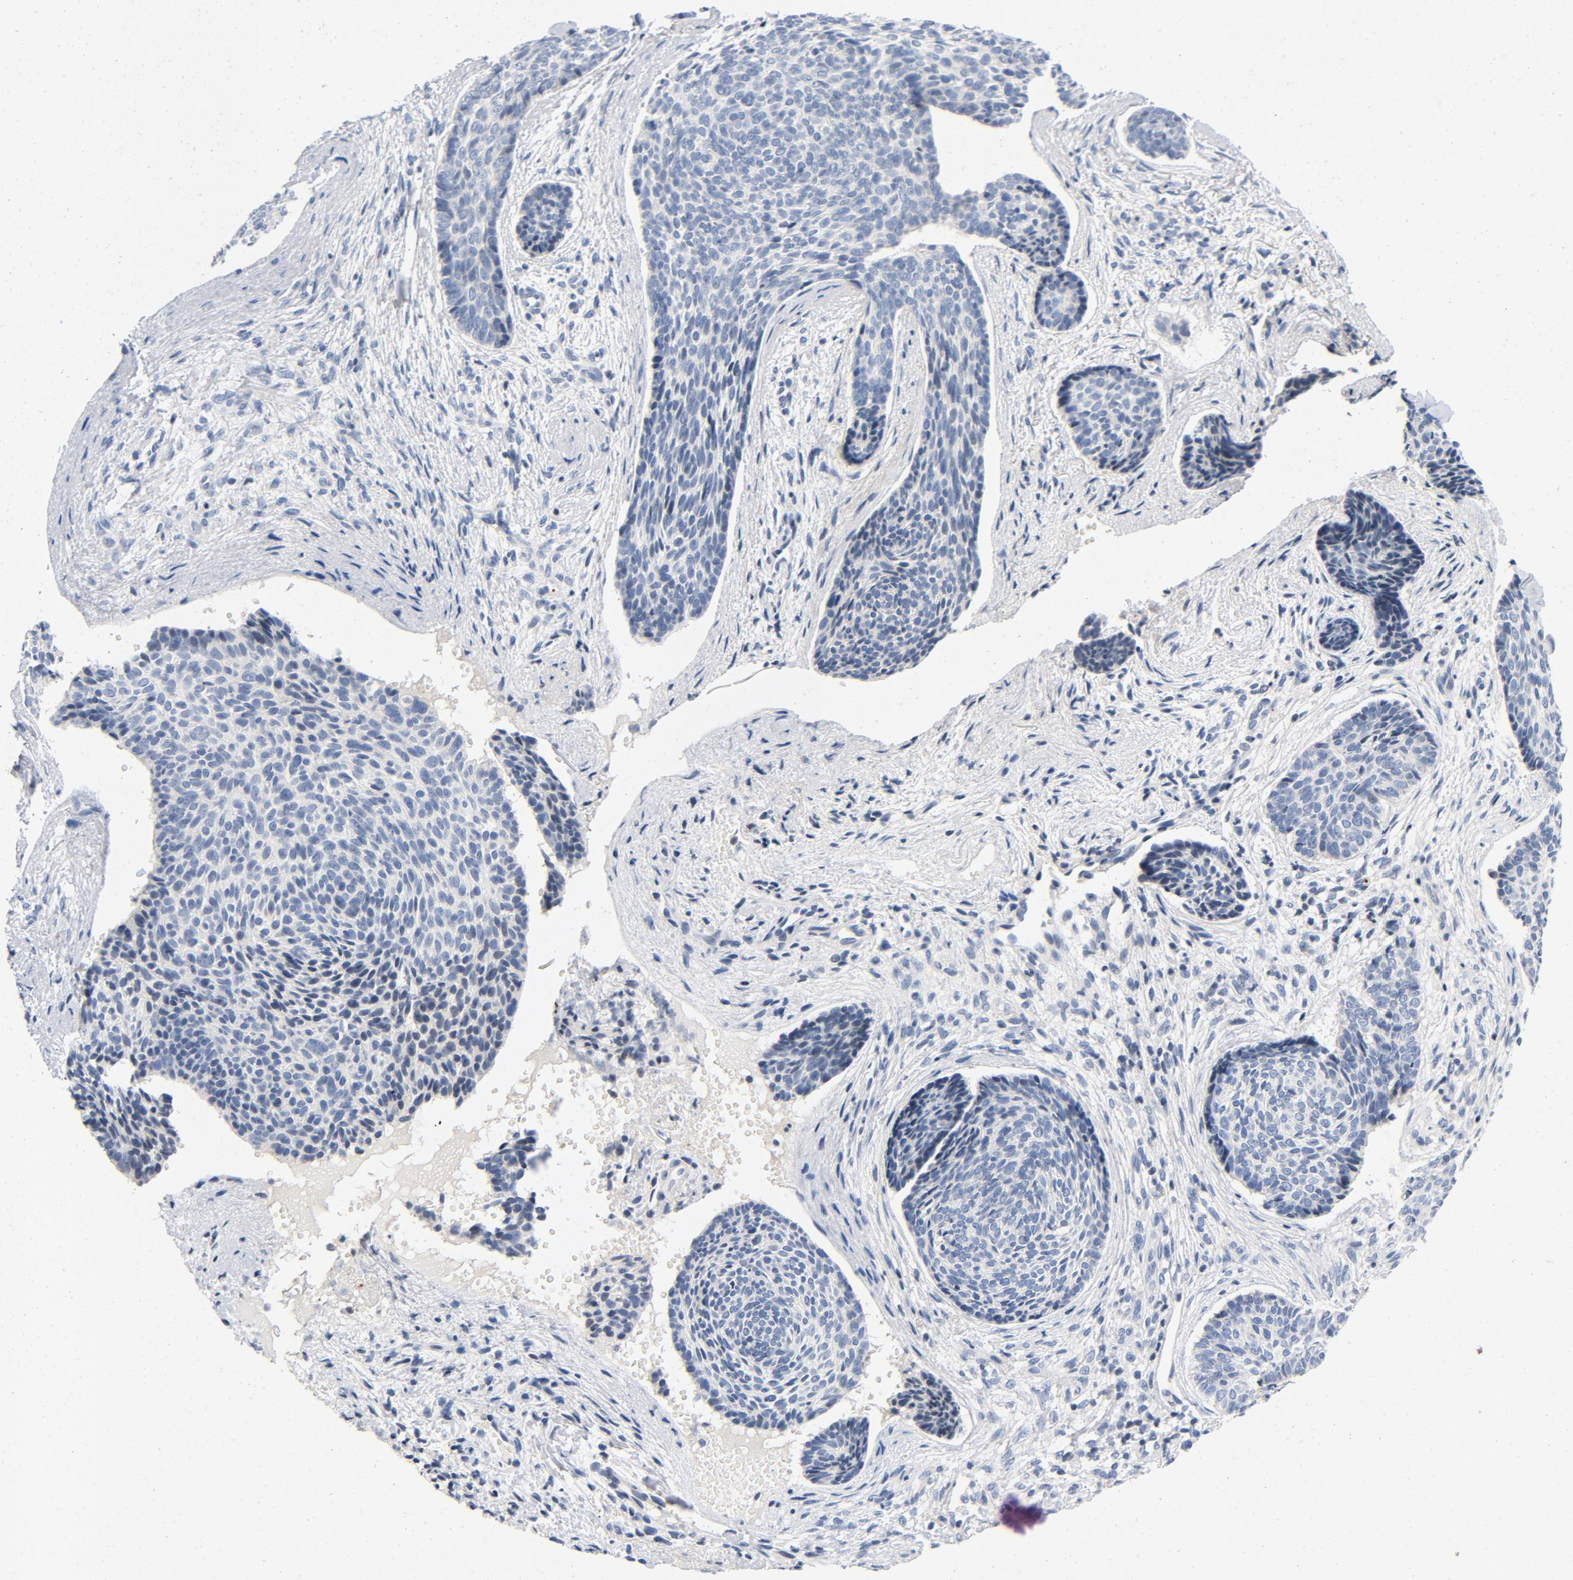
{"staining": {"intensity": "negative", "quantity": "none", "location": "none"}, "tissue": "skin cancer", "cell_type": "Tumor cells", "image_type": "cancer", "snomed": [{"axis": "morphology", "description": "Normal tissue, NOS"}, {"axis": "morphology", "description": "Basal cell carcinoma"}, {"axis": "topography", "description": "Skin"}], "caption": "Human skin cancer stained for a protein using immunohistochemistry displays no expression in tumor cells.", "gene": "PIM1", "patient": {"sex": "female", "age": 57}}